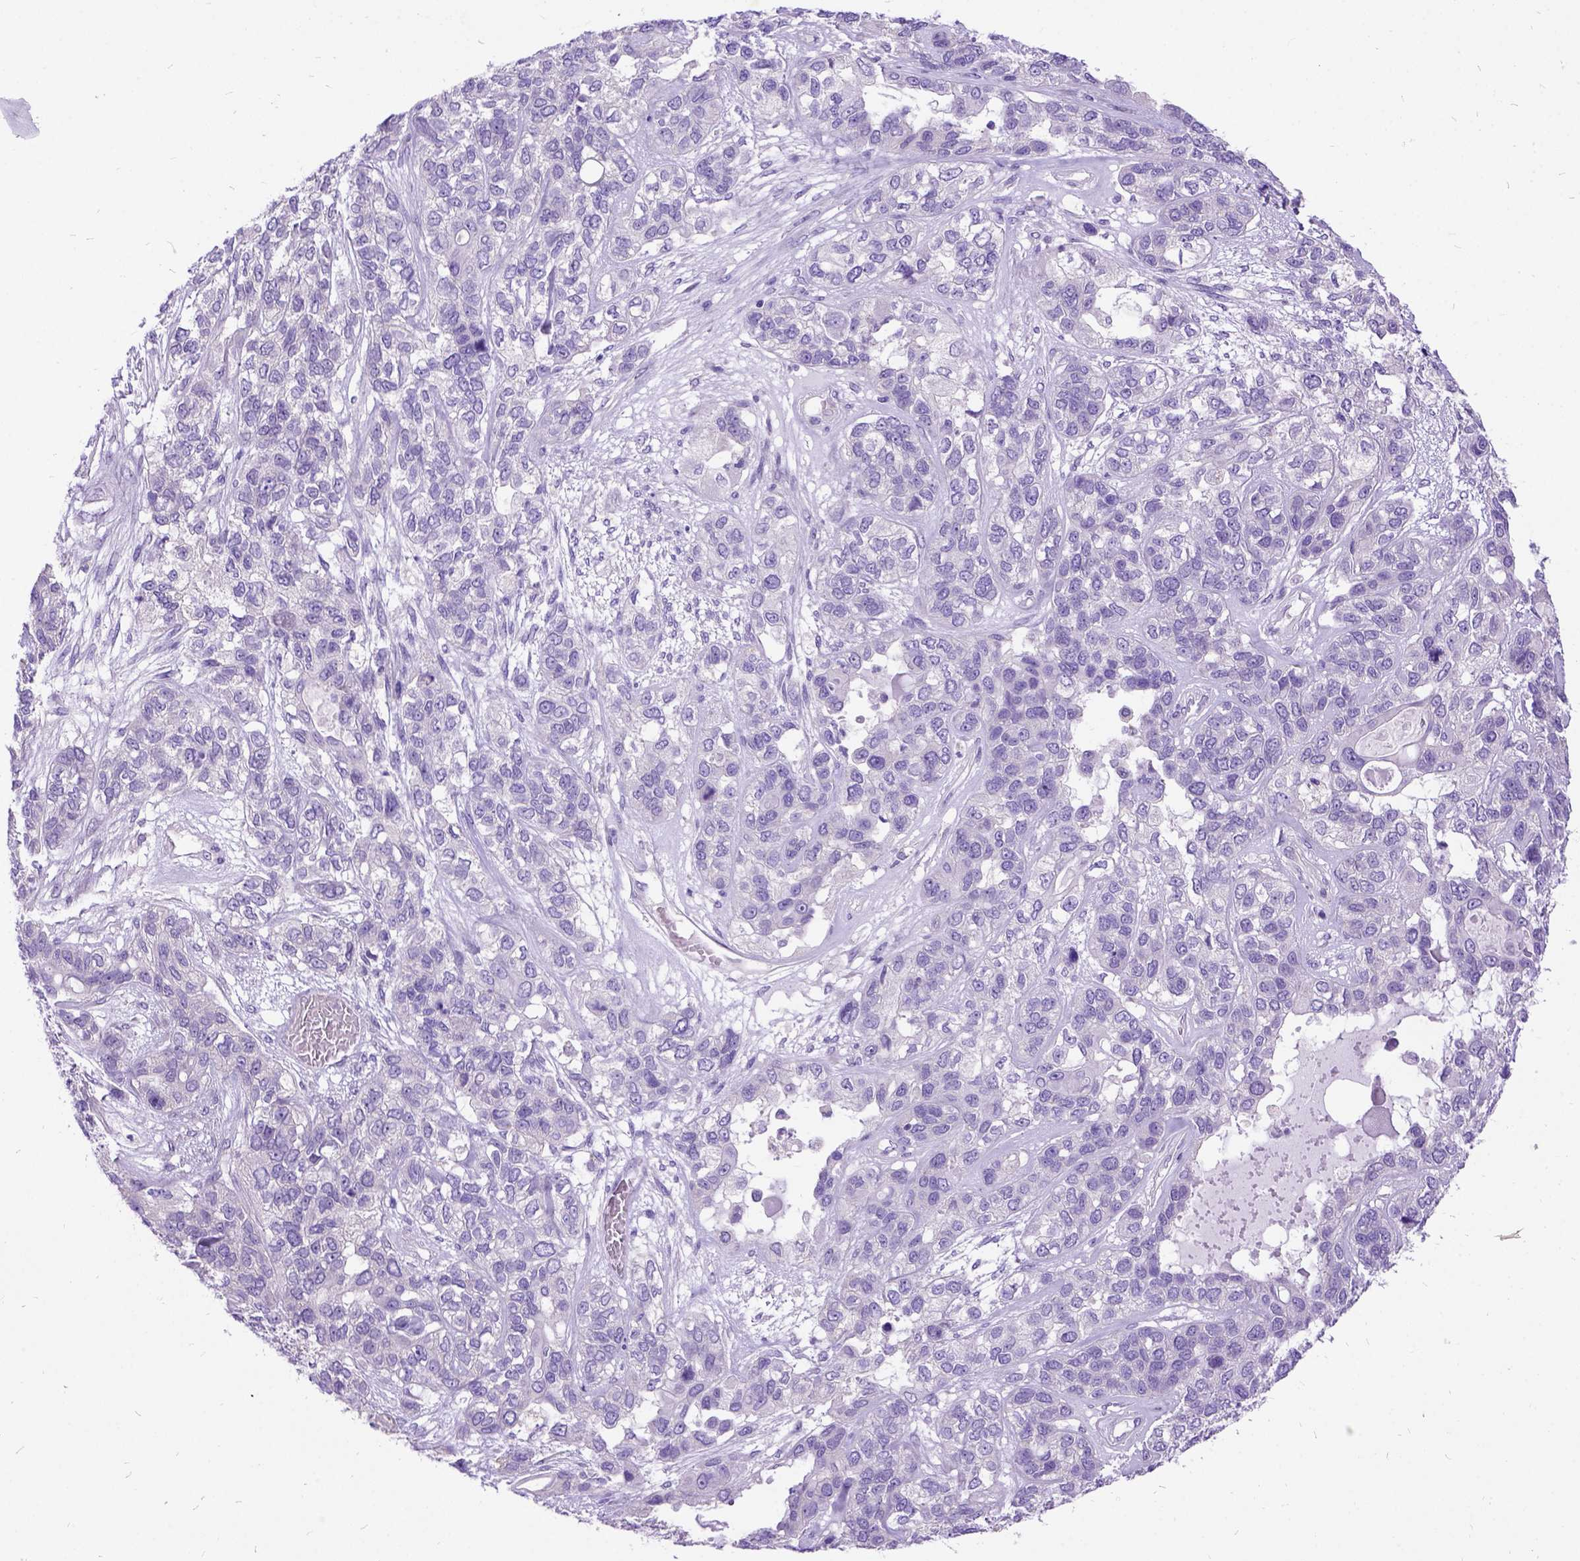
{"staining": {"intensity": "negative", "quantity": "none", "location": "none"}, "tissue": "lung cancer", "cell_type": "Tumor cells", "image_type": "cancer", "snomed": [{"axis": "morphology", "description": "Squamous cell carcinoma, NOS"}, {"axis": "topography", "description": "Lung"}], "caption": "Human lung cancer stained for a protein using immunohistochemistry (IHC) displays no staining in tumor cells.", "gene": "CFAP54", "patient": {"sex": "female", "age": 70}}